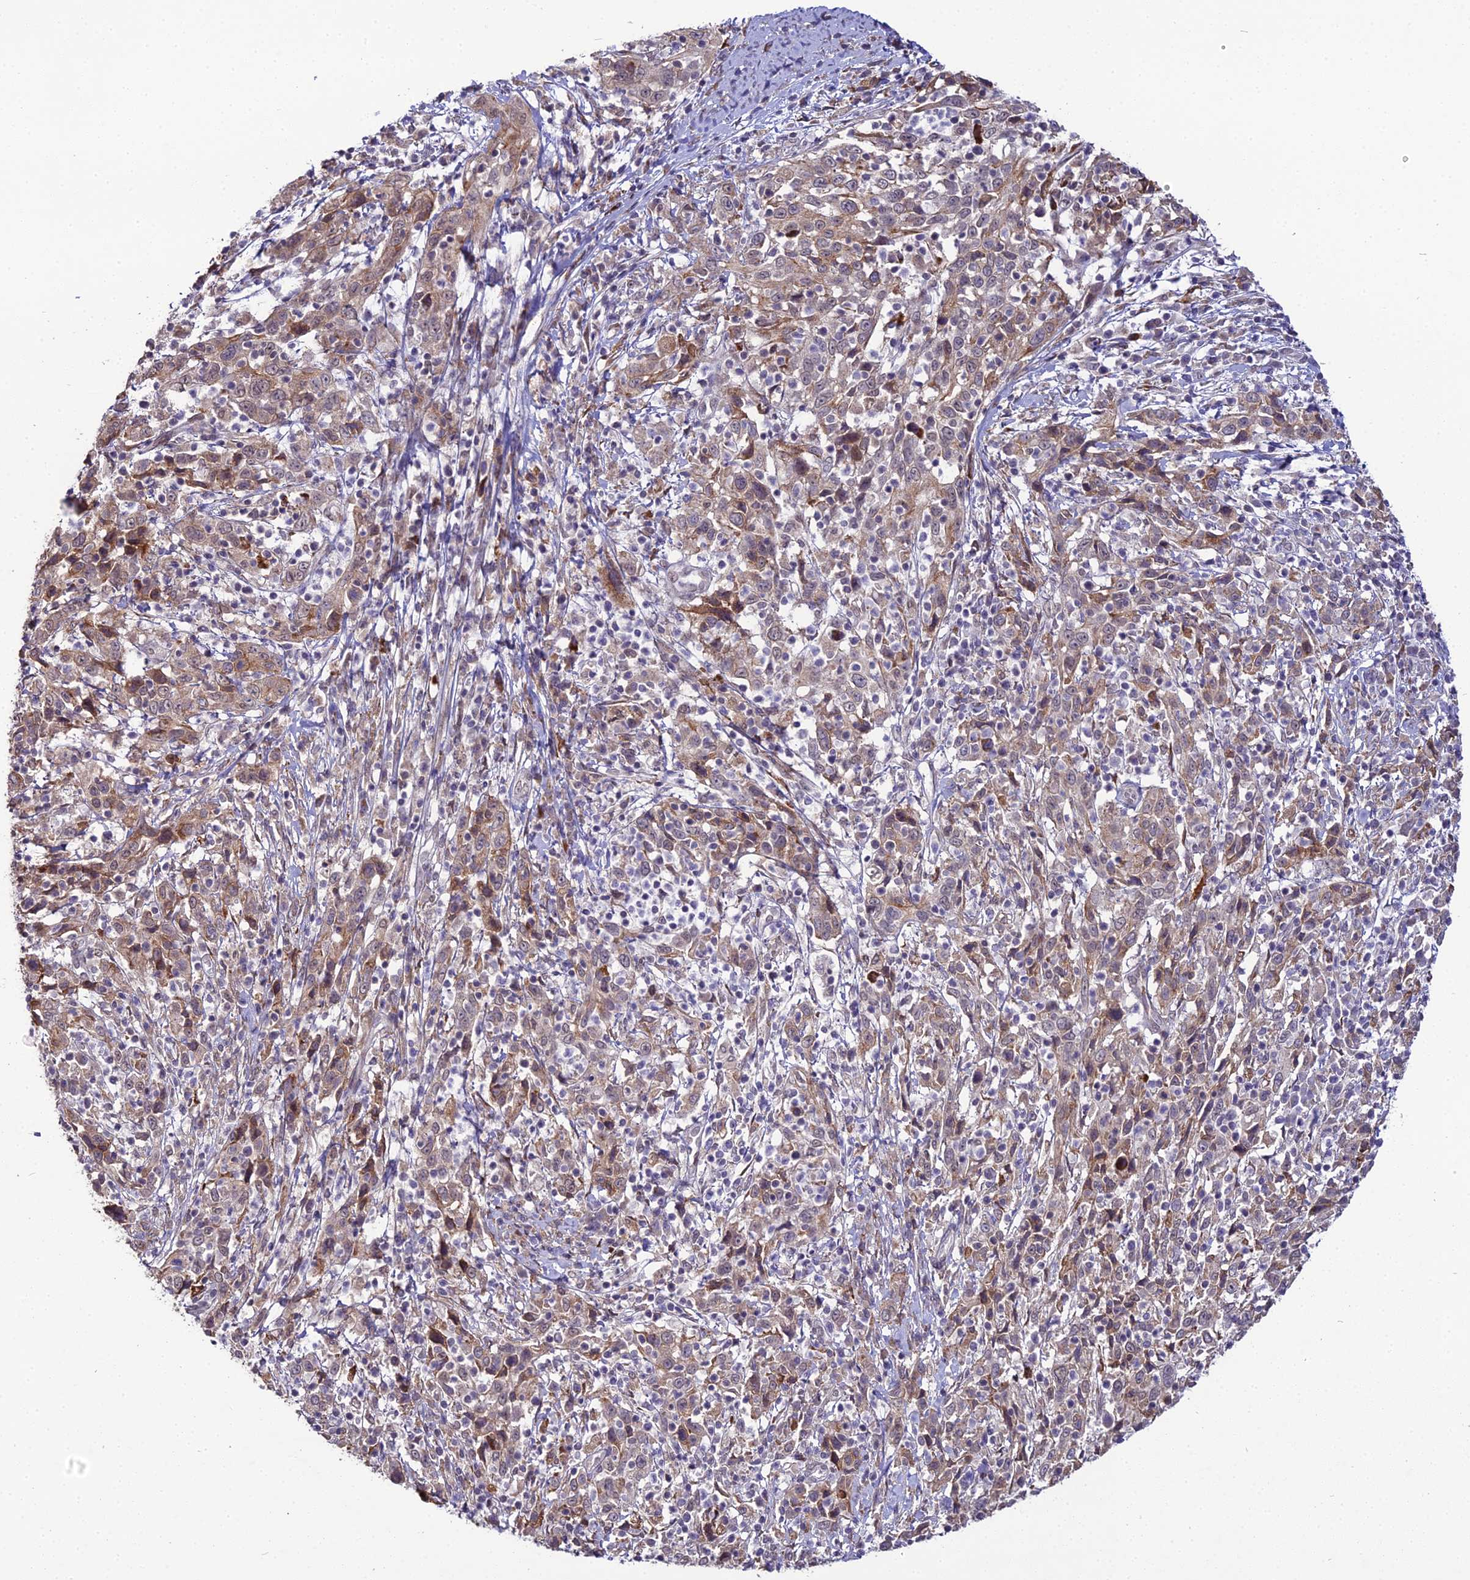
{"staining": {"intensity": "moderate", "quantity": "25%-75%", "location": "cytoplasmic/membranous"}, "tissue": "cervical cancer", "cell_type": "Tumor cells", "image_type": "cancer", "snomed": [{"axis": "morphology", "description": "Squamous cell carcinoma, NOS"}, {"axis": "topography", "description": "Cervix"}], "caption": "Cervical squamous cell carcinoma was stained to show a protein in brown. There is medium levels of moderate cytoplasmic/membranous staining in approximately 25%-75% of tumor cells. The staining was performed using DAB (3,3'-diaminobenzidine), with brown indicating positive protein expression. Nuclei are stained blue with hematoxylin.", "gene": "TROAP", "patient": {"sex": "female", "age": 46}}